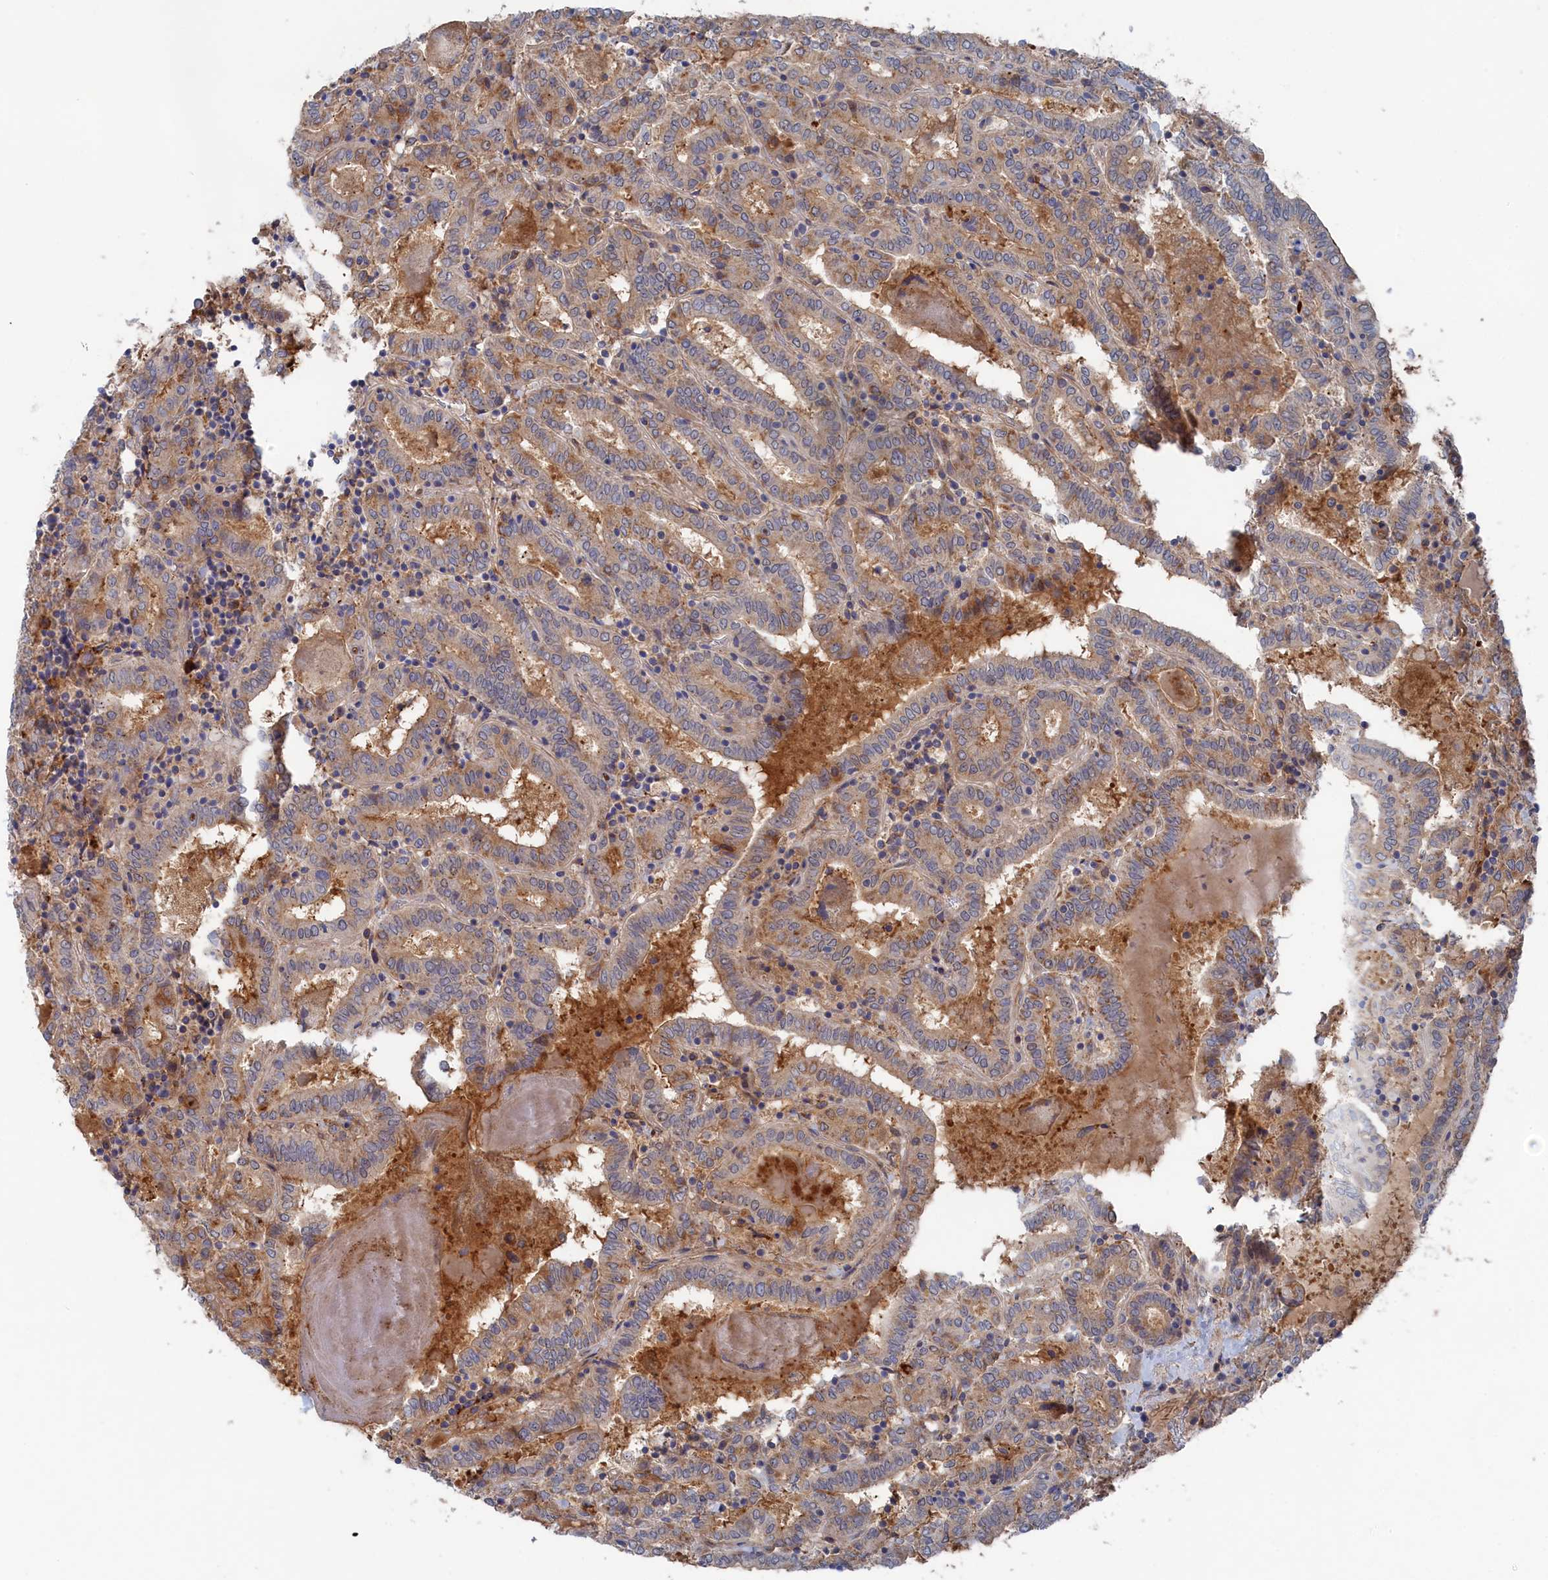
{"staining": {"intensity": "moderate", "quantity": "<25%", "location": "cytoplasmic/membranous"}, "tissue": "thyroid cancer", "cell_type": "Tumor cells", "image_type": "cancer", "snomed": [{"axis": "morphology", "description": "Papillary adenocarcinoma, NOS"}, {"axis": "topography", "description": "Thyroid gland"}], "caption": "Brown immunohistochemical staining in thyroid papillary adenocarcinoma displays moderate cytoplasmic/membranous expression in approximately <25% of tumor cells. The staining is performed using DAB brown chromogen to label protein expression. The nuclei are counter-stained blue using hematoxylin.", "gene": "FILIP1L", "patient": {"sex": "female", "age": 72}}